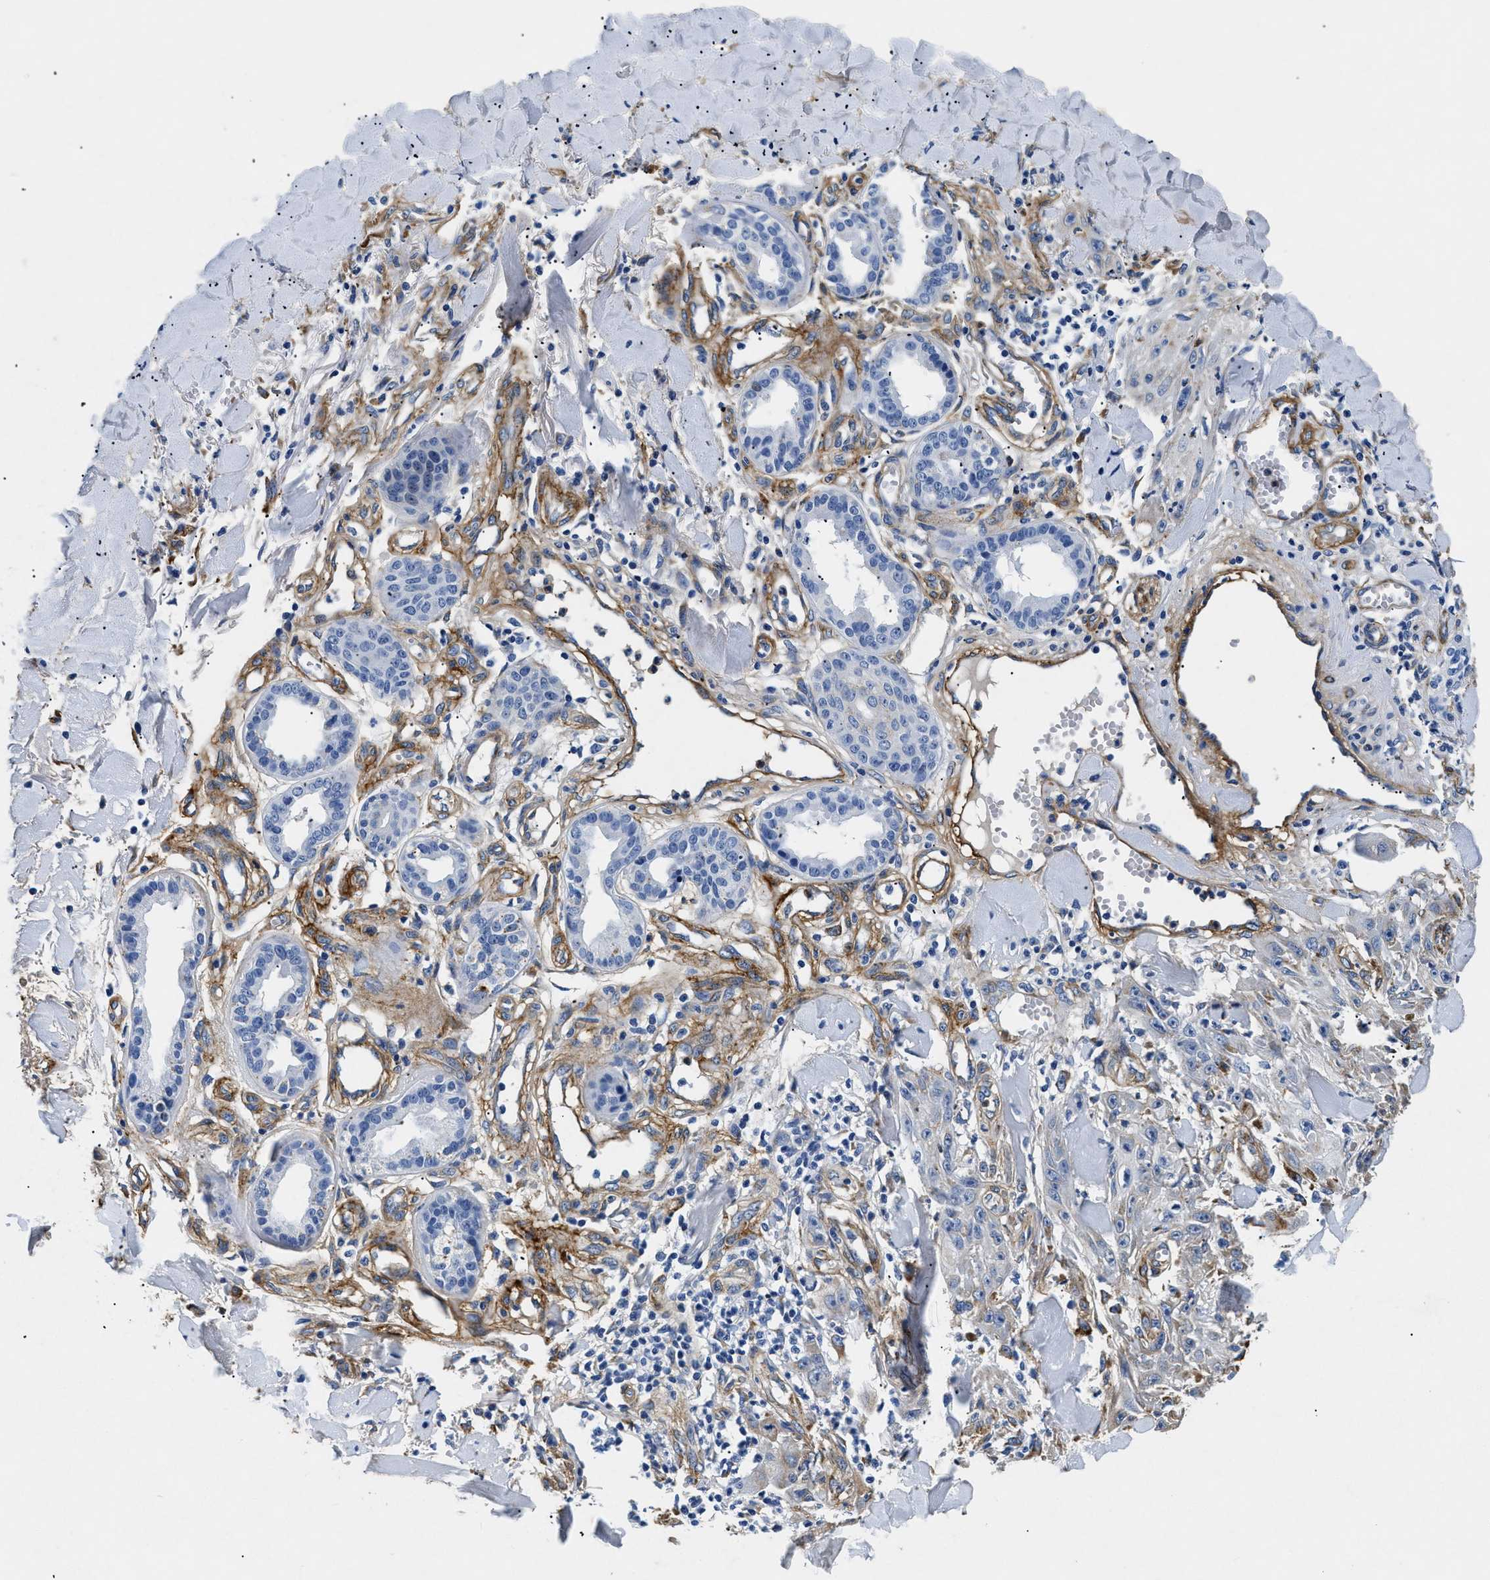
{"staining": {"intensity": "negative", "quantity": "none", "location": "none"}, "tissue": "skin cancer", "cell_type": "Tumor cells", "image_type": "cancer", "snomed": [{"axis": "morphology", "description": "Squamous cell carcinoma, NOS"}, {"axis": "topography", "description": "Skin"}], "caption": "The micrograph shows no staining of tumor cells in skin cancer.", "gene": "LAMA3", "patient": {"sex": "male", "age": 74}}